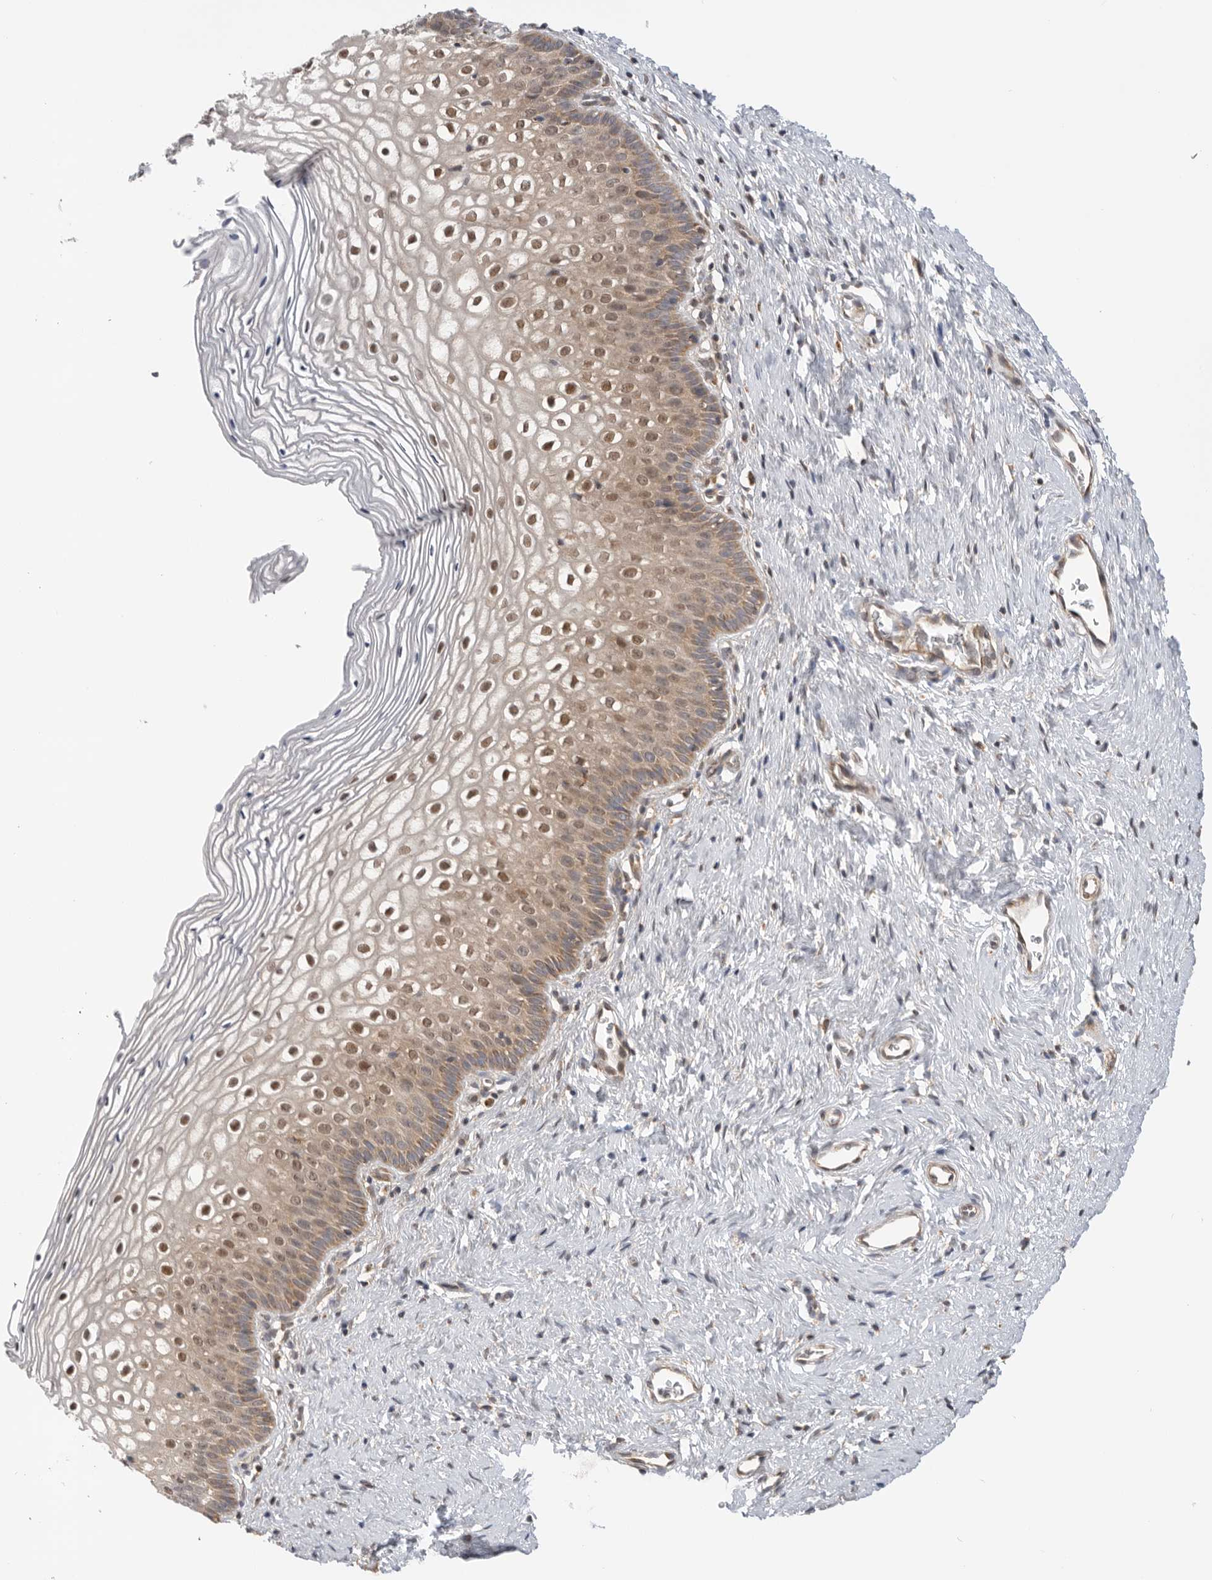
{"staining": {"intensity": "moderate", "quantity": ">75%", "location": "nuclear"}, "tissue": "cervix", "cell_type": "Squamous epithelial cells", "image_type": "normal", "snomed": [{"axis": "morphology", "description": "Normal tissue, NOS"}, {"axis": "topography", "description": "Cervix"}], "caption": "A micrograph of human cervix stained for a protein shows moderate nuclear brown staining in squamous epithelial cells.", "gene": "DCAF8", "patient": {"sex": "female", "age": 27}}